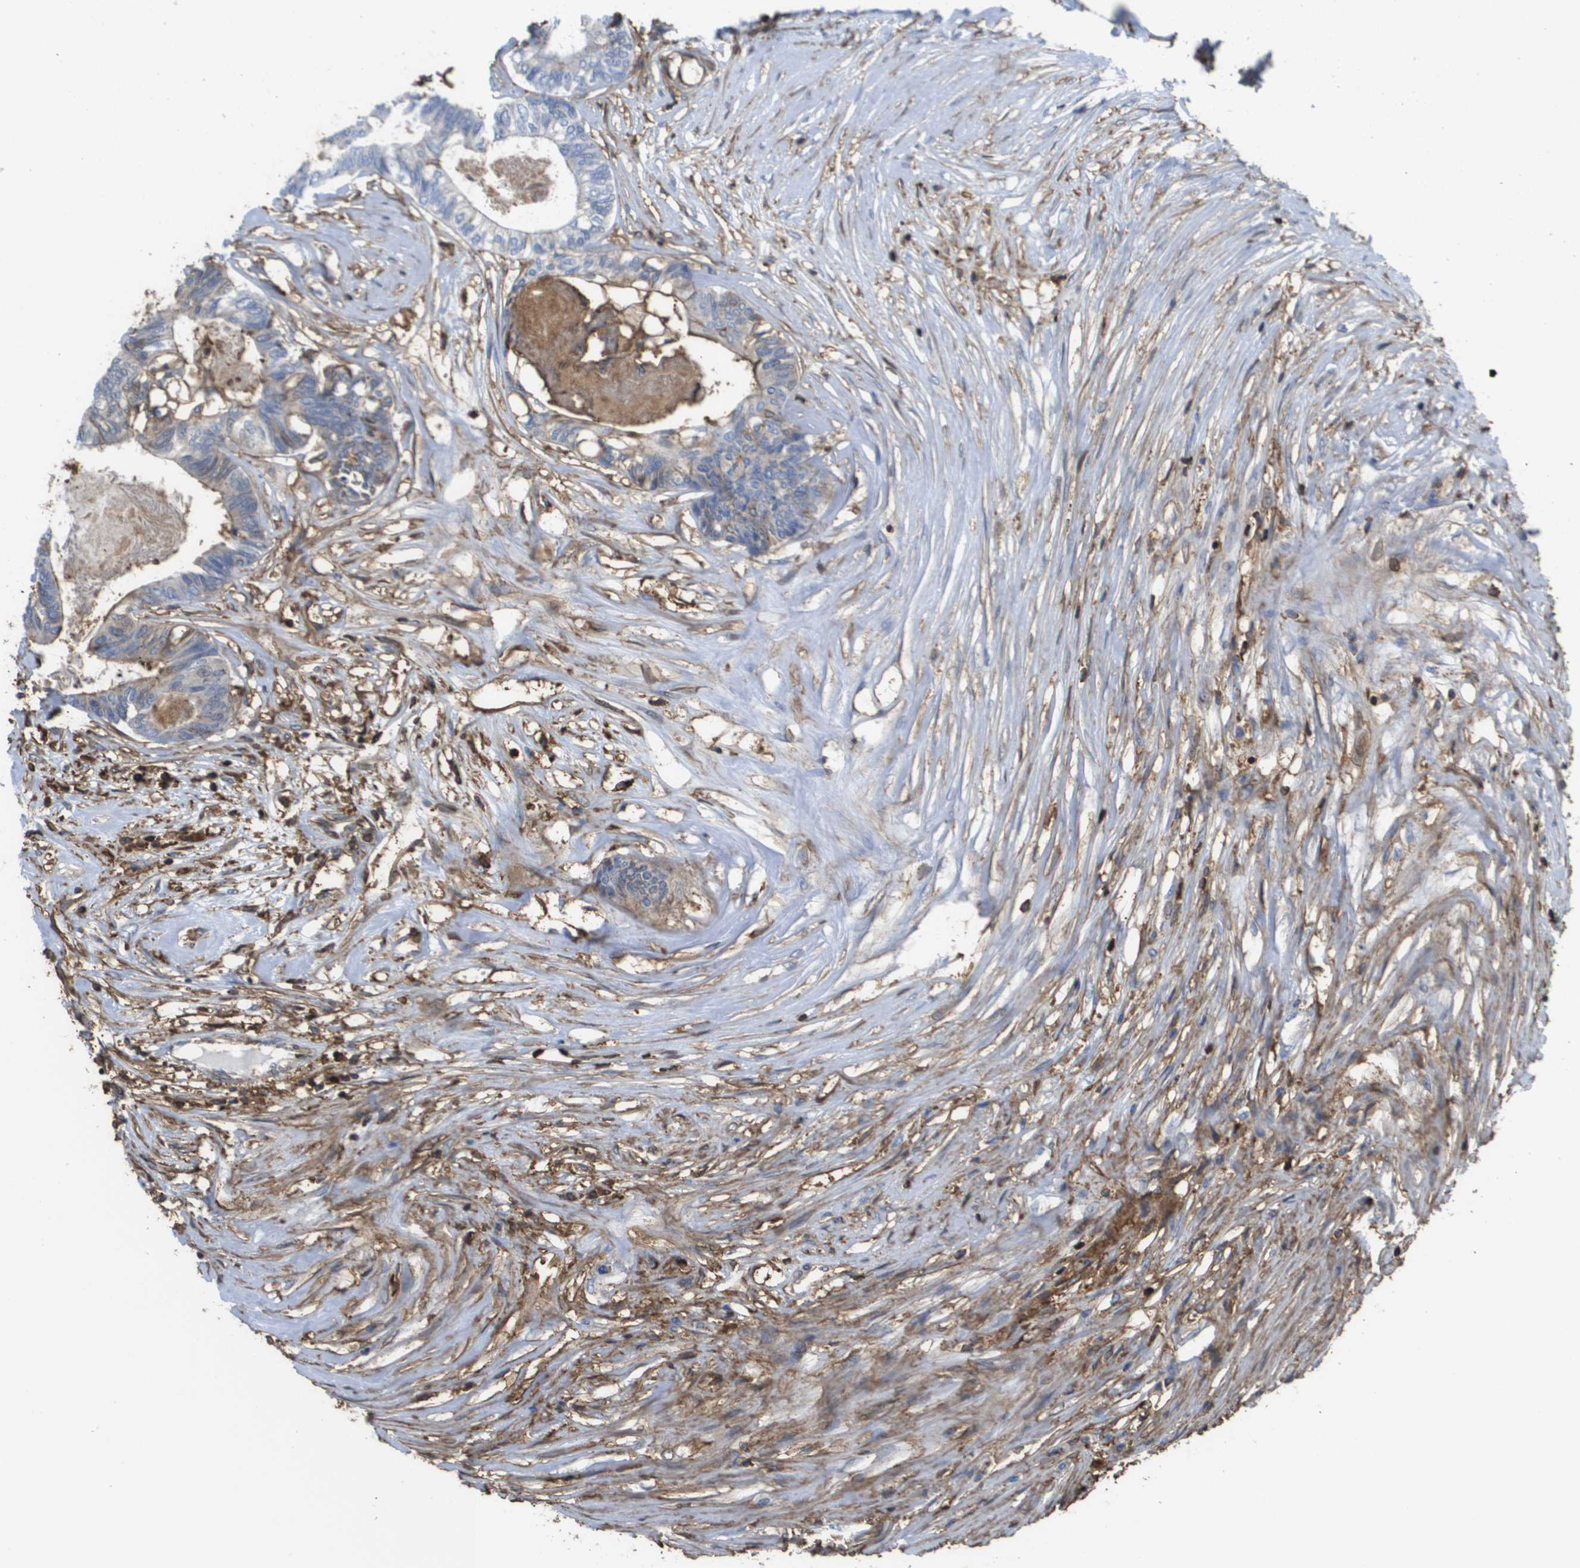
{"staining": {"intensity": "weak", "quantity": "<25%", "location": "cytoplasmic/membranous"}, "tissue": "colorectal cancer", "cell_type": "Tumor cells", "image_type": "cancer", "snomed": [{"axis": "morphology", "description": "Adenocarcinoma, NOS"}, {"axis": "topography", "description": "Rectum"}], "caption": "DAB immunohistochemical staining of human colorectal cancer (adenocarcinoma) shows no significant expression in tumor cells.", "gene": "PASK", "patient": {"sex": "male", "age": 63}}